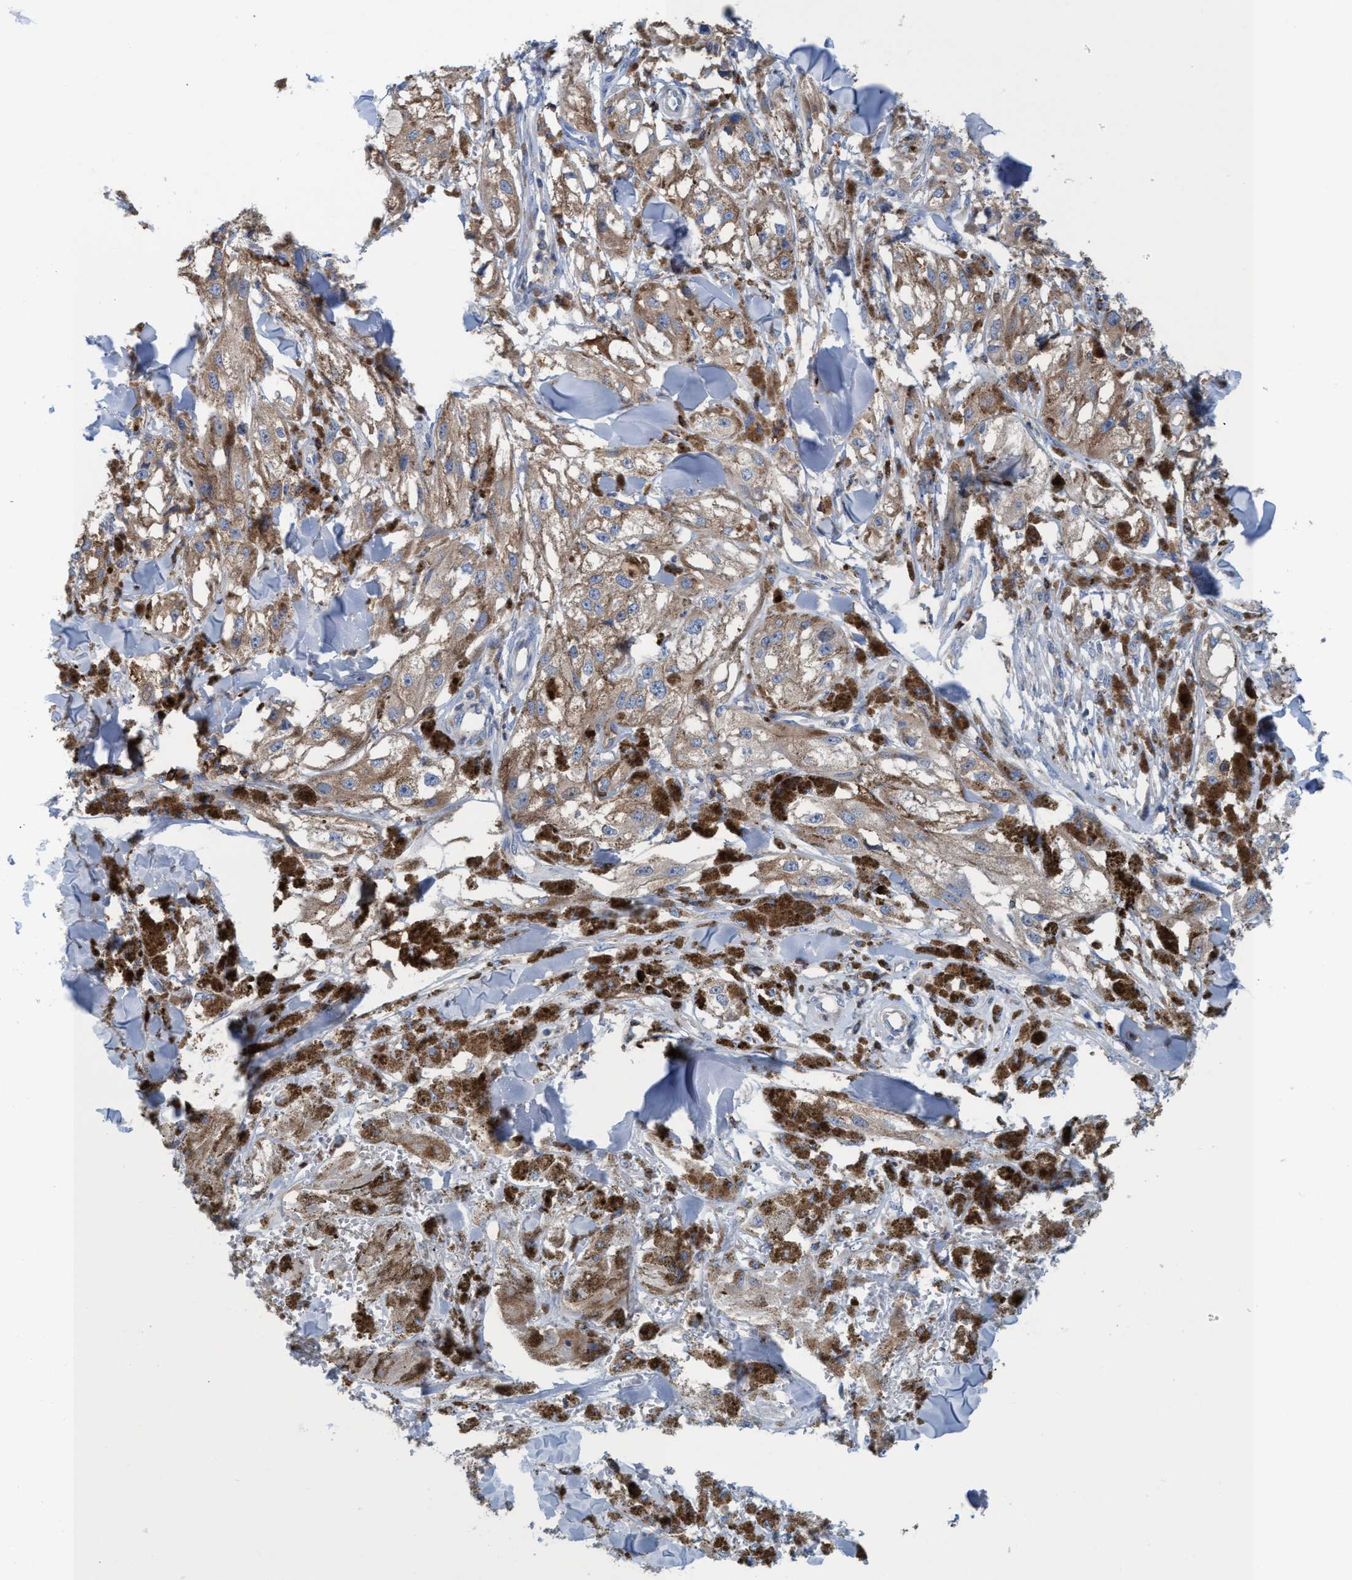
{"staining": {"intensity": "moderate", "quantity": ">75%", "location": "cytoplasmic/membranous"}, "tissue": "melanoma", "cell_type": "Tumor cells", "image_type": "cancer", "snomed": [{"axis": "morphology", "description": "Malignant melanoma, NOS"}, {"axis": "topography", "description": "Skin"}], "caption": "Malignant melanoma stained with a brown dye displays moderate cytoplasmic/membranous positive positivity in approximately >75% of tumor cells.", "gene": "EZR", "patient": {"sex": "male", "age": 88}}